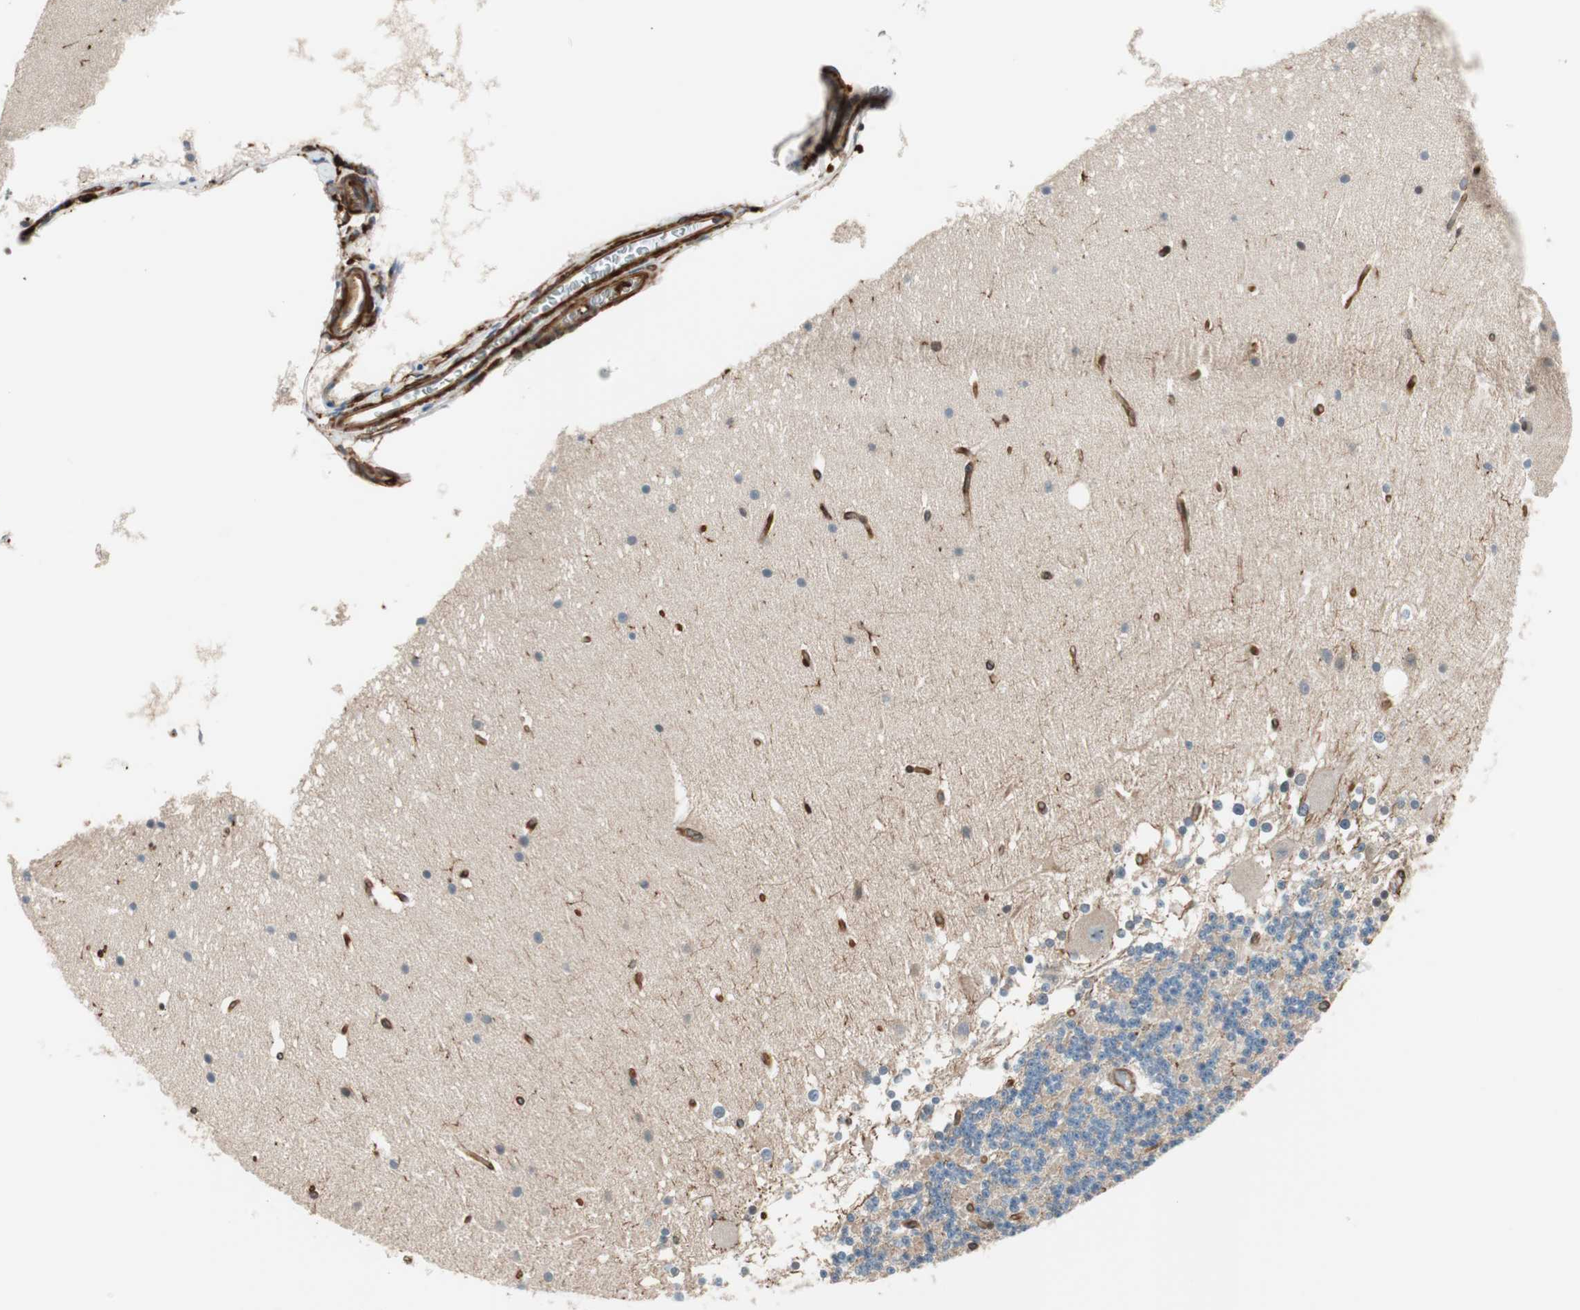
{"staining": {"intensity": "strong", "quantity": "<25%", "location": "cytoplasmic/membranous"}, "tissue": "cerebellum", "cell_type": "Cells in granular layer", "image_type": "normal", "snomed": [{"axis": "morphology", "description": "Normal tissue, NOS"}, {"axis": "topography", "description": "Cerebellum"}], "caption": "Immunohistochemical staining of normal human cerebellum displays <25% levels of strong cytoplasmic/membranous protein expression in about <25% of cells in granular layer. The protein of interest is stained brown, and the nuclei are stained in blue (DAB (3,3'-diaminobenzidine) IHC with brightfield microscopy, high magnification).", "gene": "VASP", "patient": {"sex": "female", "age": 19}}